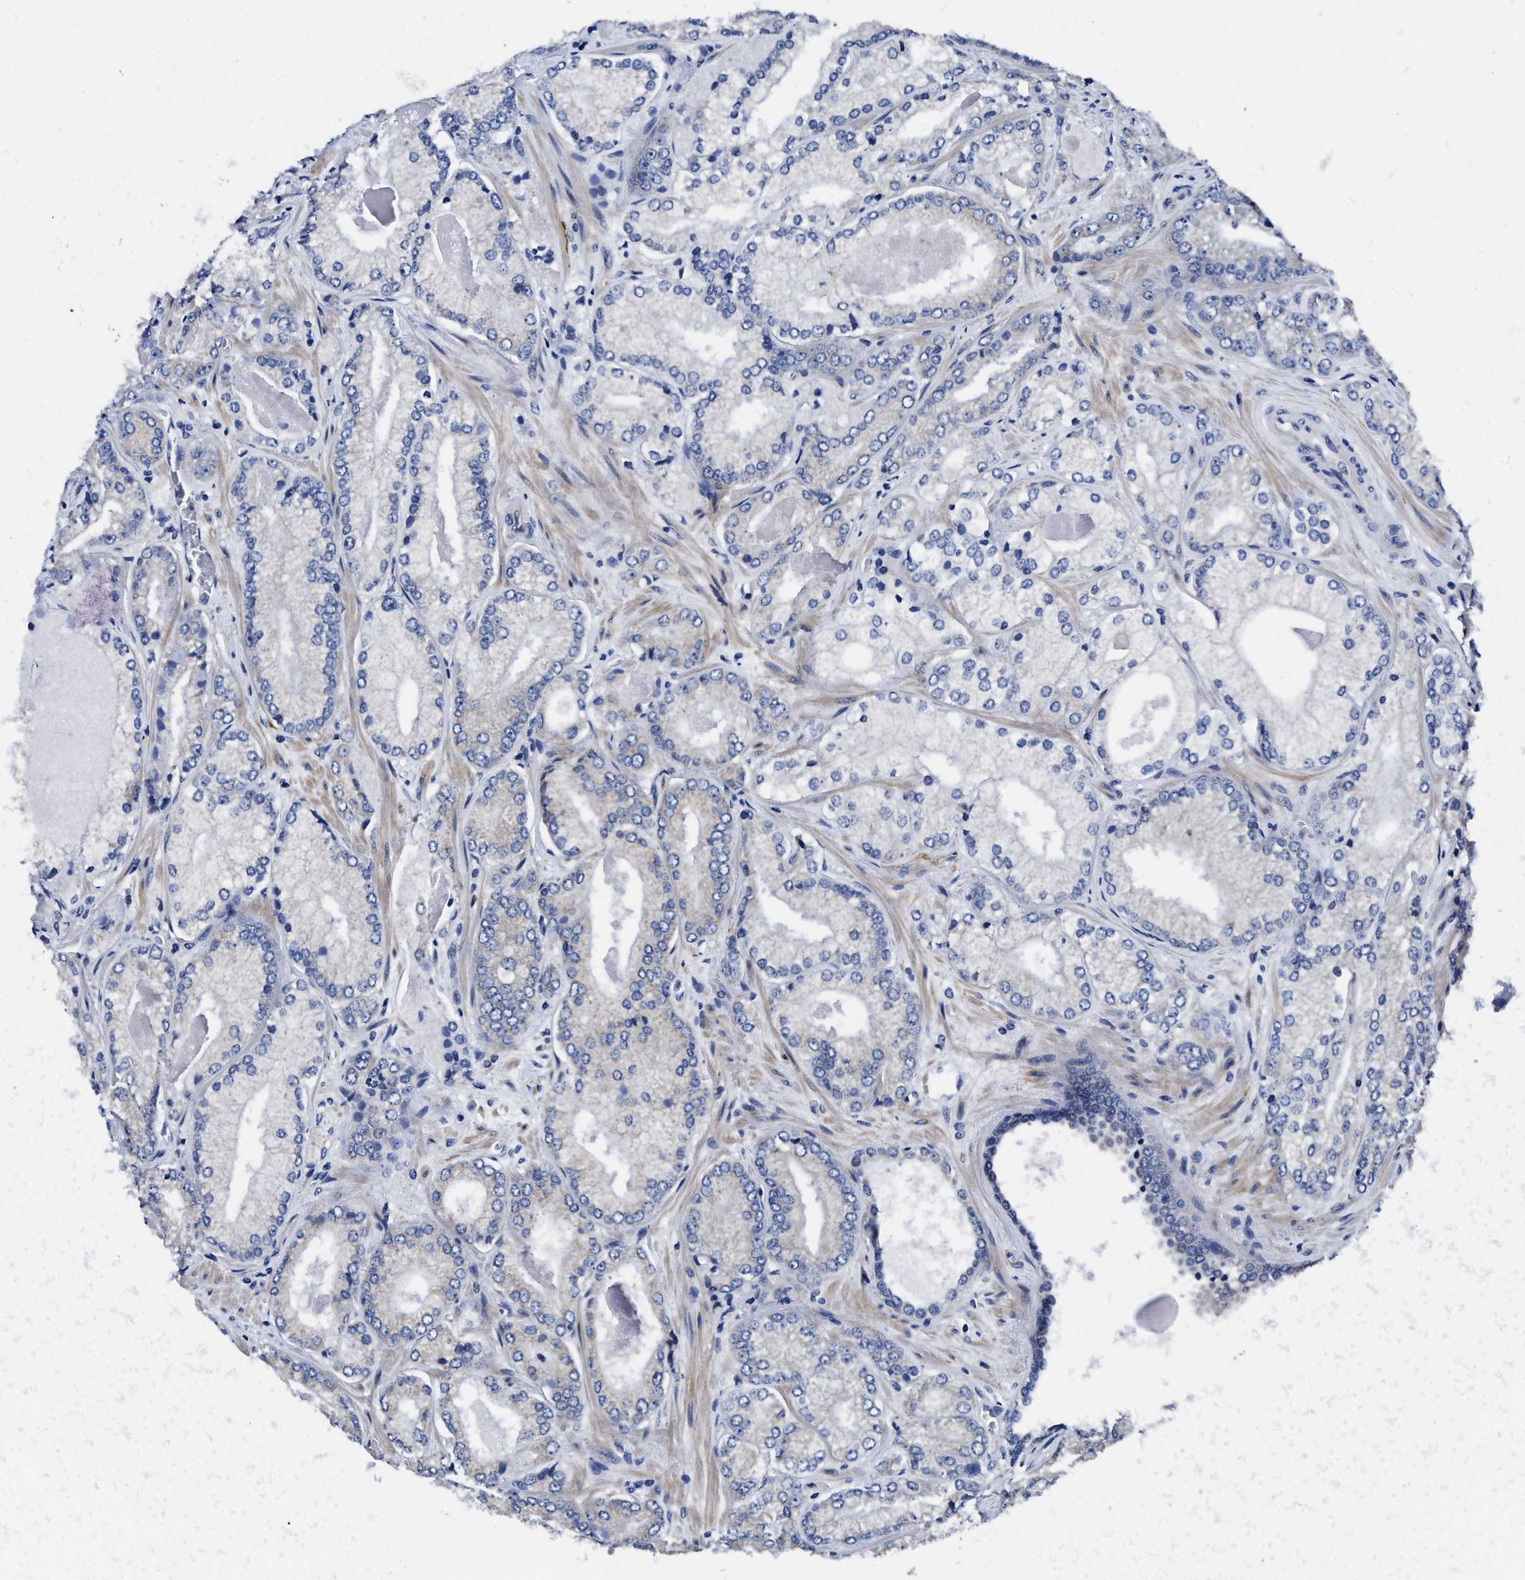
{"staining": {"intensity": "negative", "quantity": "none", "location": "none"}, "tissue": "prostate cancer", "cell_type": "Tumor cells", "image_type": "cancer", "snomed": [{"axis": "morphology", "description": "Adenocarcinoma, Low grade"}, {"axis": "topography", "description": "Prostate"}], "caption": "A high-resolution photomicrograph shows immunohistochemistry (IHC) staining of prostate cancer (low-grade adenocarcinoma), which reveals no significant expression in tumor cells.", "gene": "SLC35F1", "patient": {"sex": "male", "age": 65}}